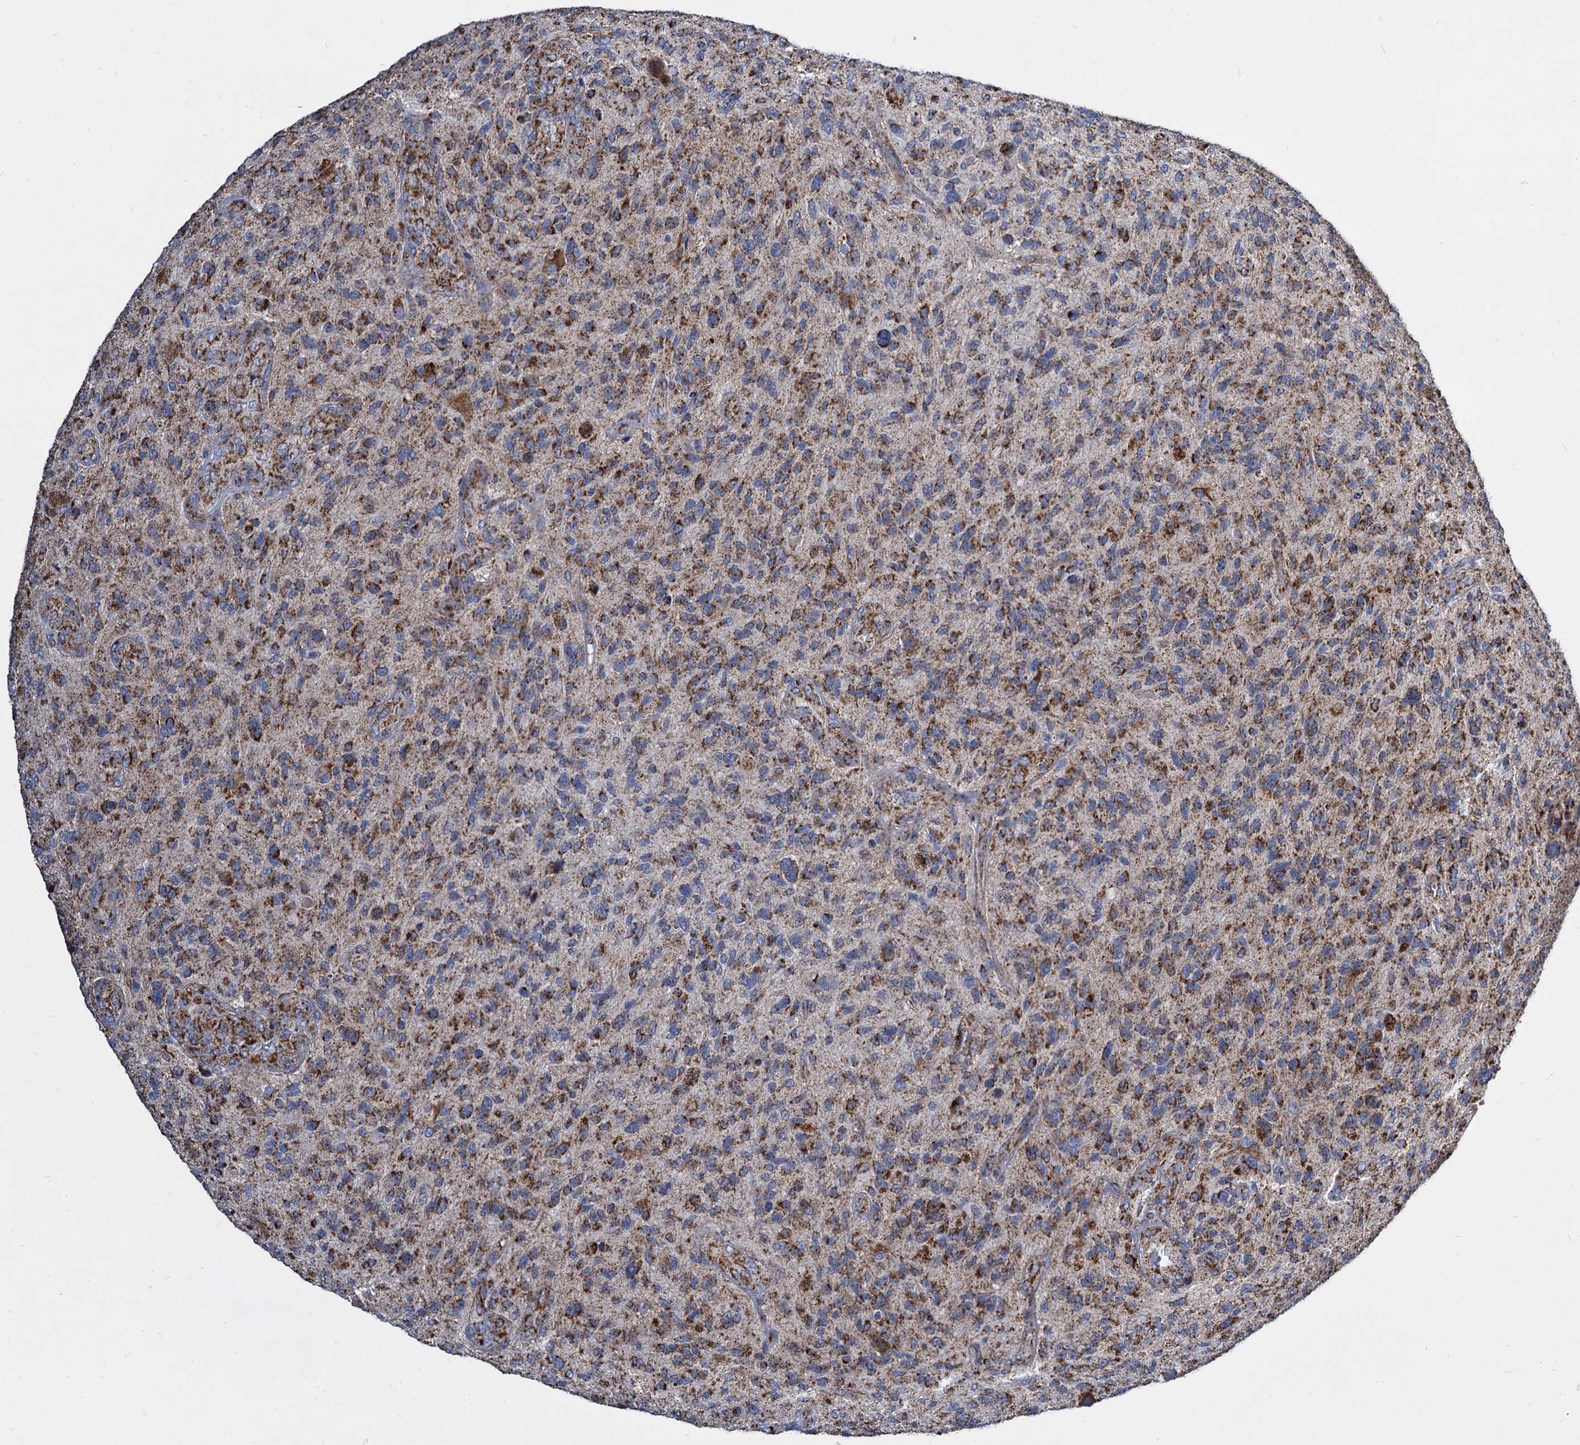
{"staining": {"intensity": "strong", "quantity": ">75%", "location": "cytoplasmic/membranous"}, "tissue": "glioma", "cell_type": "Tumor cells", "image_type": "cancer", "snomed": [{"axis": "morphology", "description": "Glioma, malignant, High grade"}, {"axis": "topography", "description": "Brain"}], "caption": "Malignant high-grade glioma stained with a brown dye exhibits strong cytoplasmic/membranous positive positivity in approximately >75% of tumor cells.", "gene": "TIMM10", "patient": {"sex": "male", "age": 47}}